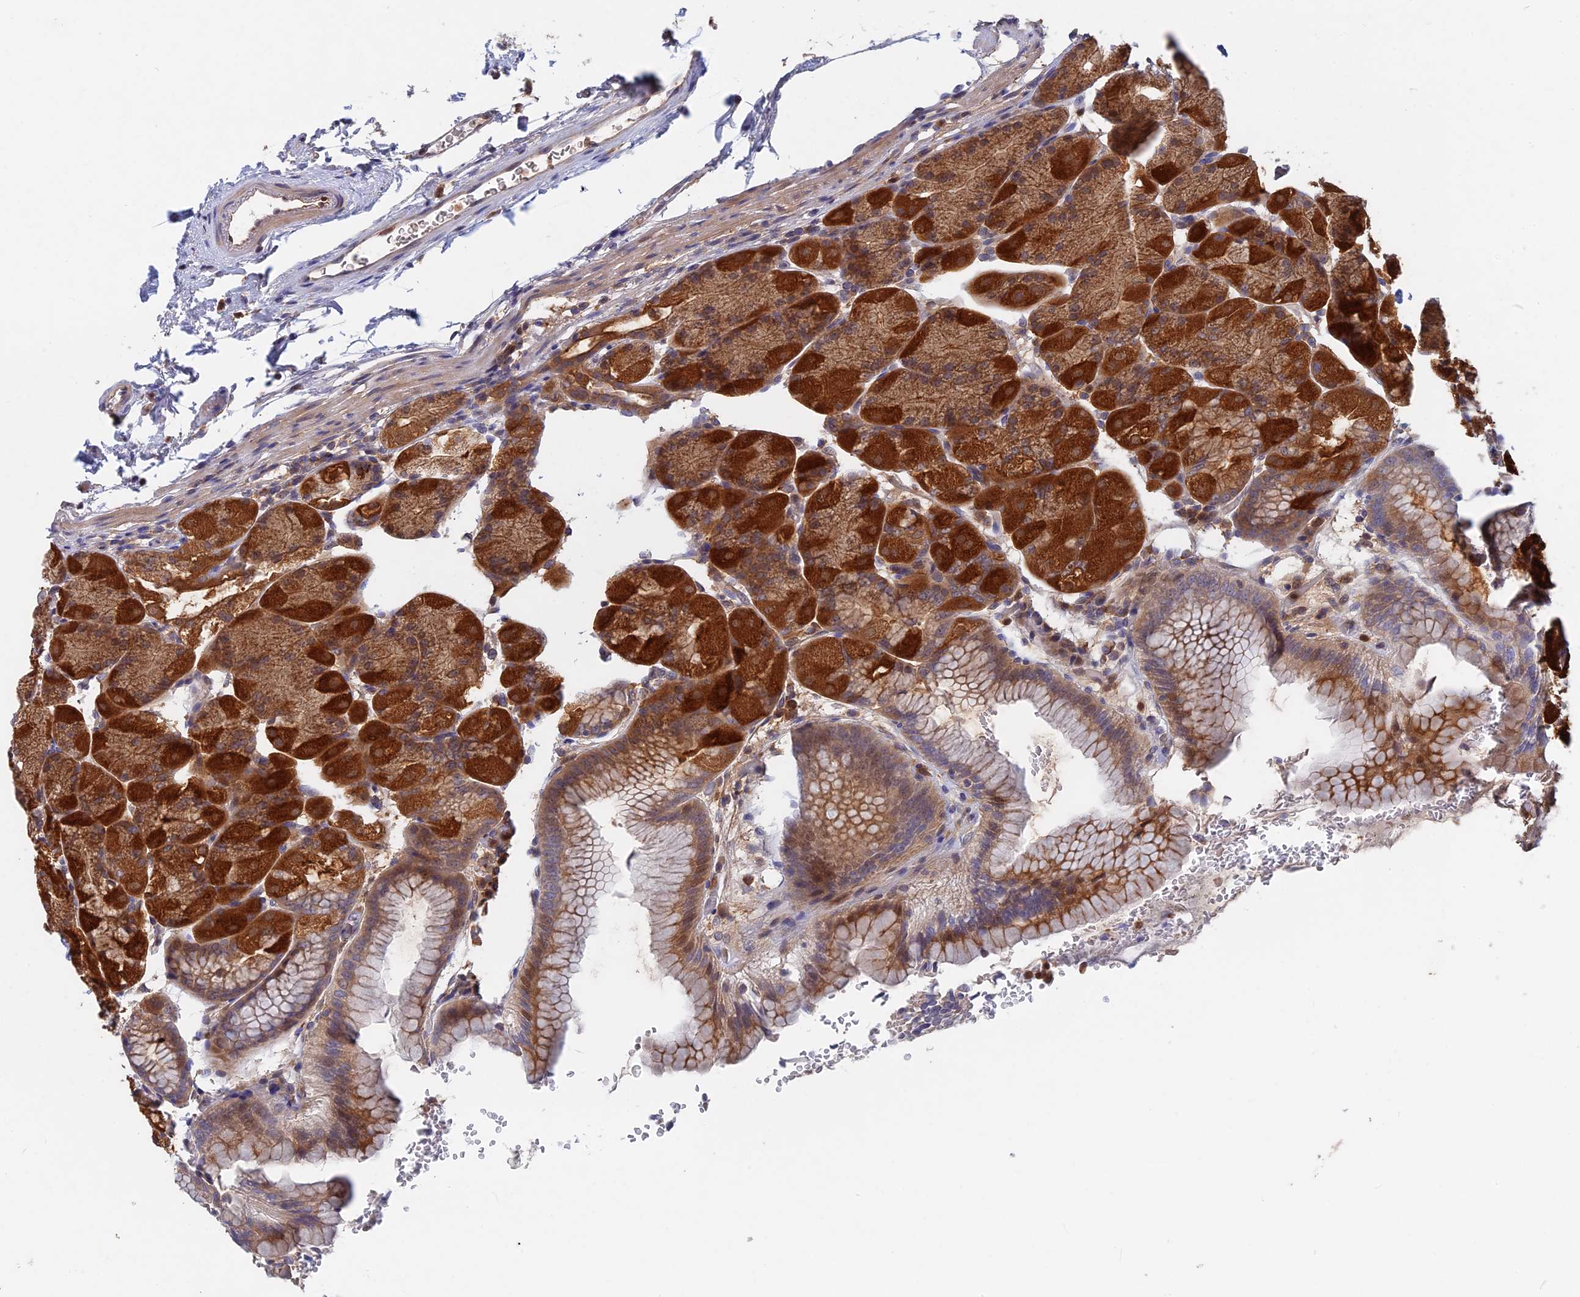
{"staining": {"intensity": "strong", "quantity": ">75%", "location": "cytoplasmic/membranous"}, "tissue": "stomach", "cell_type": "Glandular cells", "image_type": "normal", "snomed": [{"axis": "morphology", "description": "Normal tissue, NOS"}, {"axis": "topography", "description": "Stomach, upper"}, {"axis": "topography", "description": "Stomach, lower"}], "caption": "Immunohistochemistry (IHC) (DAB) staining of benign human stomach exhibits strong cytoplasmic/membranous protein staining in approximately >75% of glandular cells.", "gene": "BLVRA", "patient": {"sex": "male", "age": 62}}